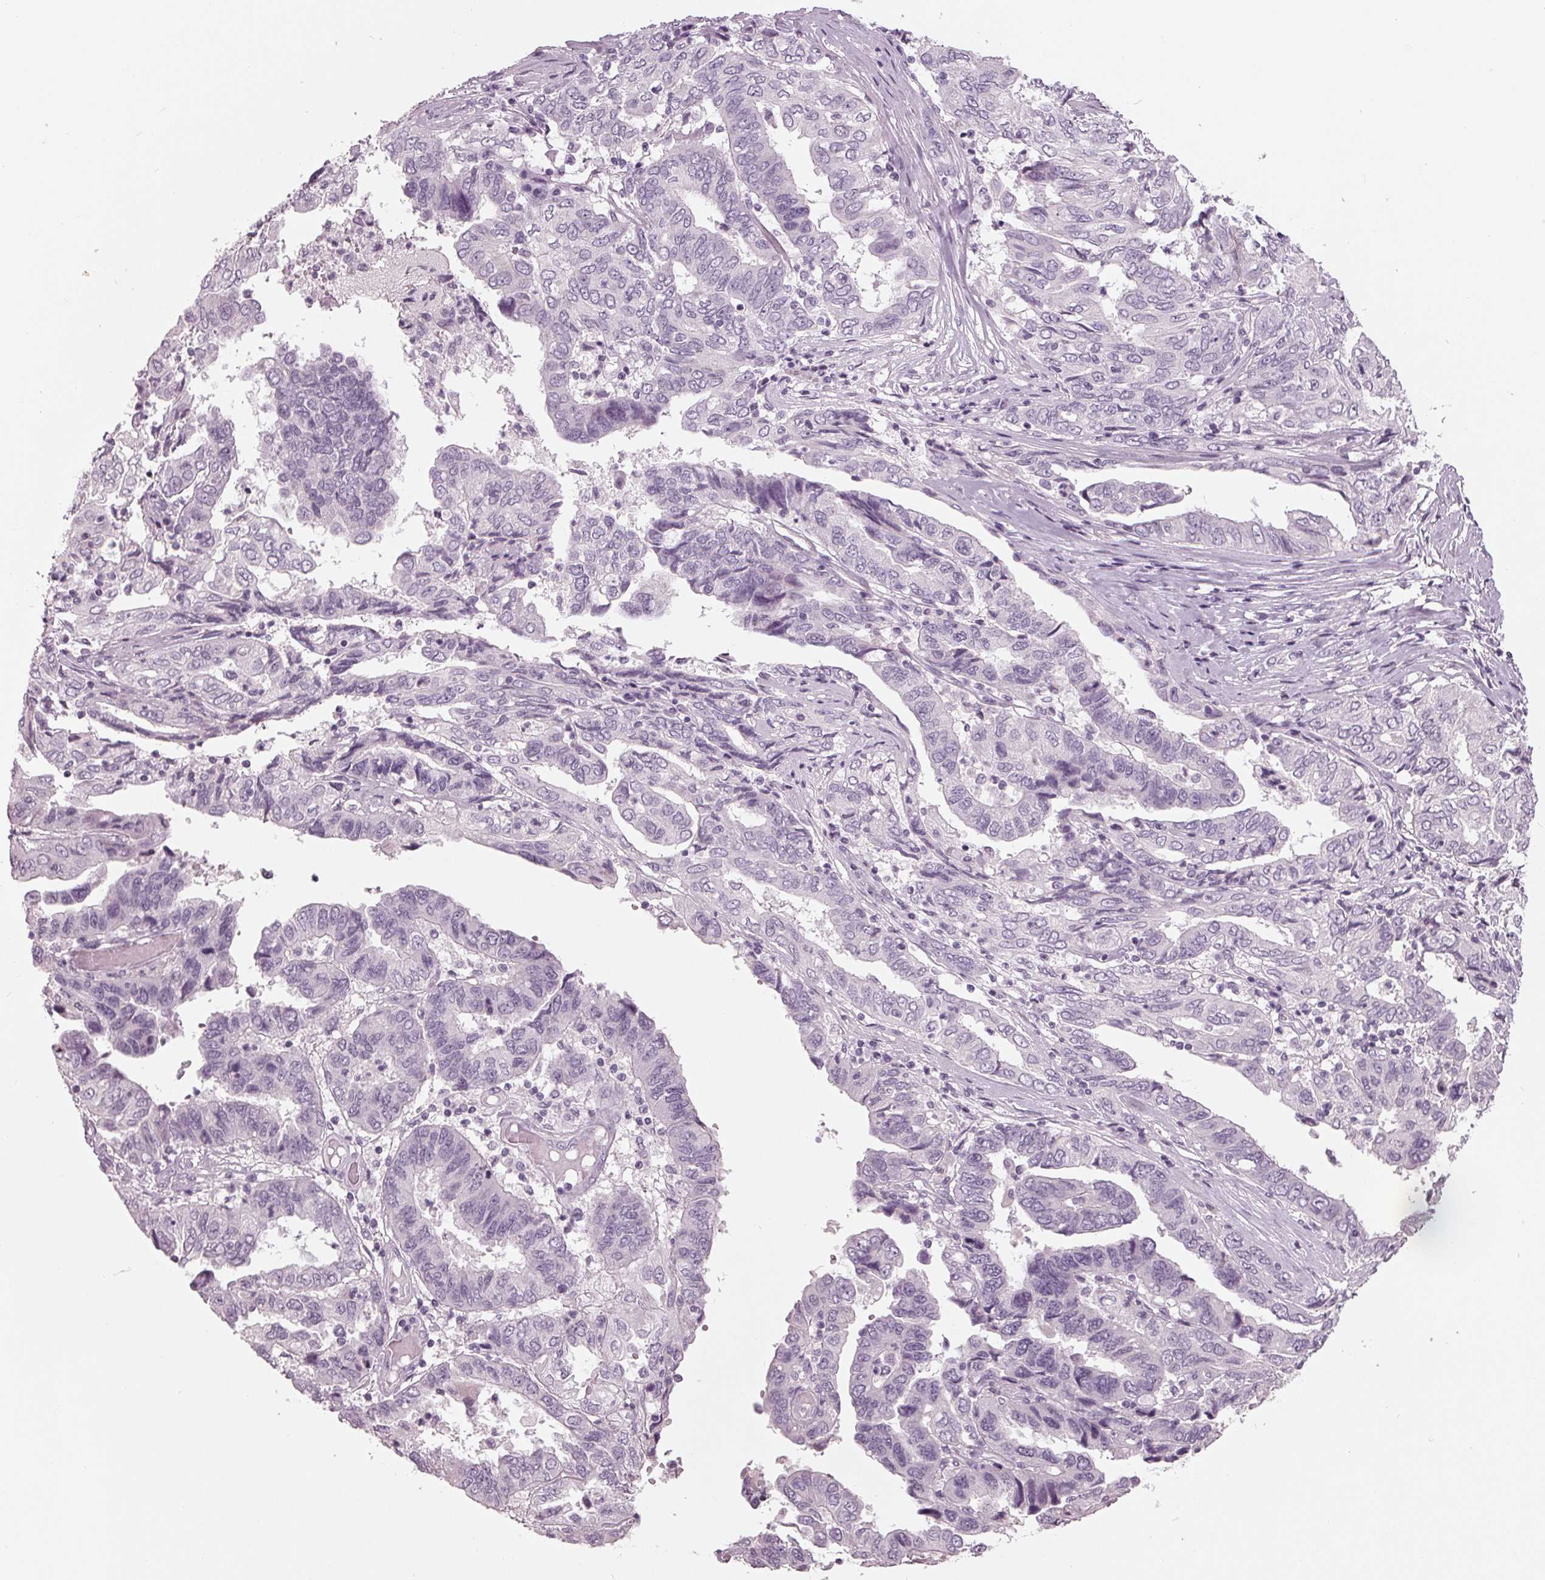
{"staining": {"intensity": "negative", "quantity": "none", "location": "none"}, "tissue": "ovarian cancer", "cell_type": "Tumor cells", "image_type": "cancer", "snomed": [{"axis": "morphology", "description": "Cystadenocarcinoma, serous, NOS"}, {"axis": "topography", "description": "Ovary"}], "caption": "Tumor cells are negative for brown protein staining in ovarian serous cystadenocarcinoma.", "gene": "TNNC2", "patient": {"sex": "female", "age": 79}}